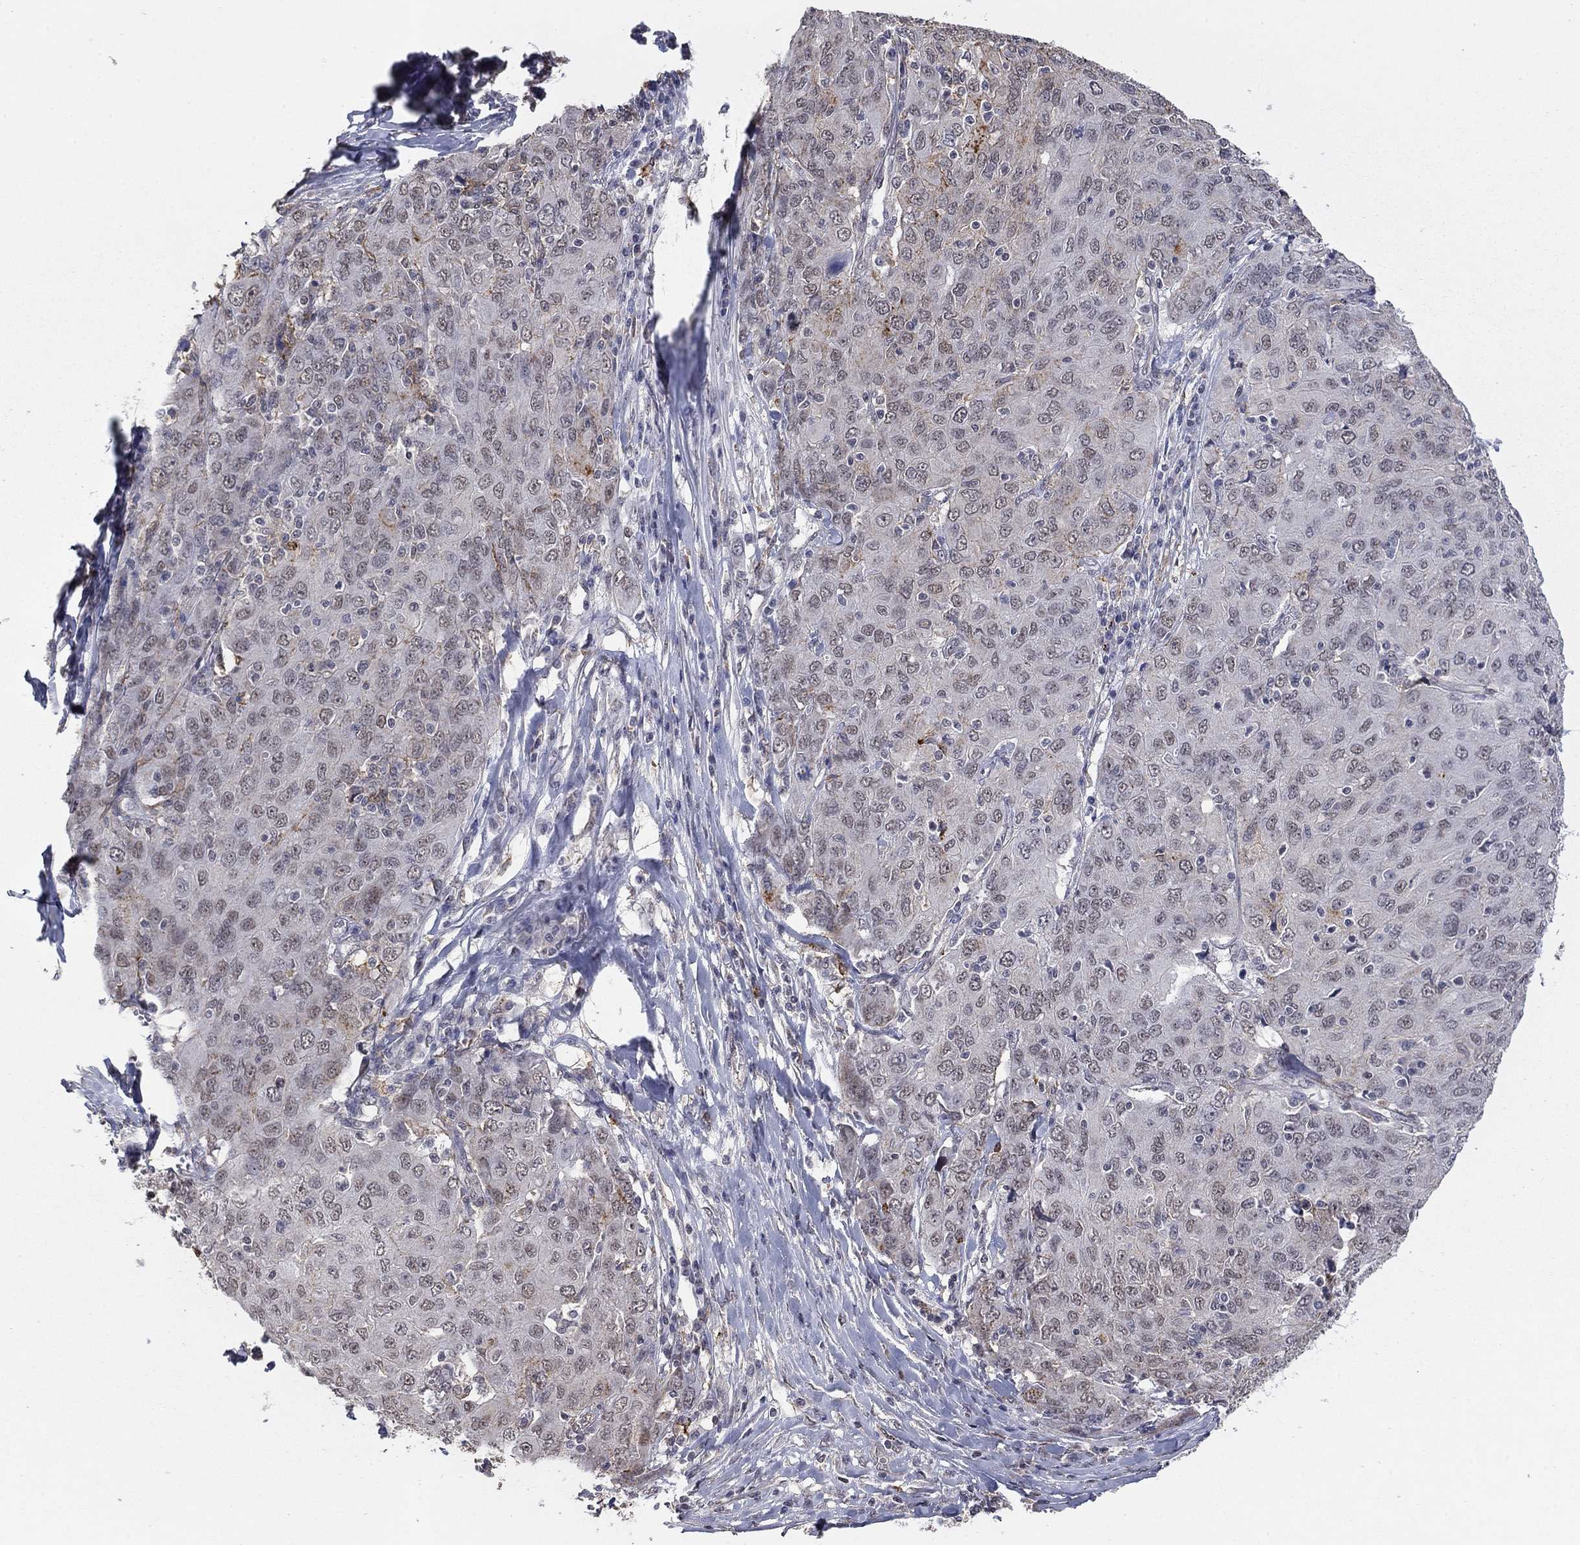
{"staining": {"intensity": "moderate", "quantity": "<25%", "location": "cytoplasmic/membranous"}, "tissue": "ovarian cancer", "cell_type": "Tumor cells", "image_type": "cancer", "snomed": [{"axis": "morphology", "description": "Carcinoma, endometroid"}, {"axis": "topography", "description": "Ovary"}], "caption": "Tumor cells exhibit moderate cytoplasmic/membranous staining in approximately <25% of cells in ovarian cancer.", "gene": "GRIA3", "patient": {"sex": "female", "age": 50}}